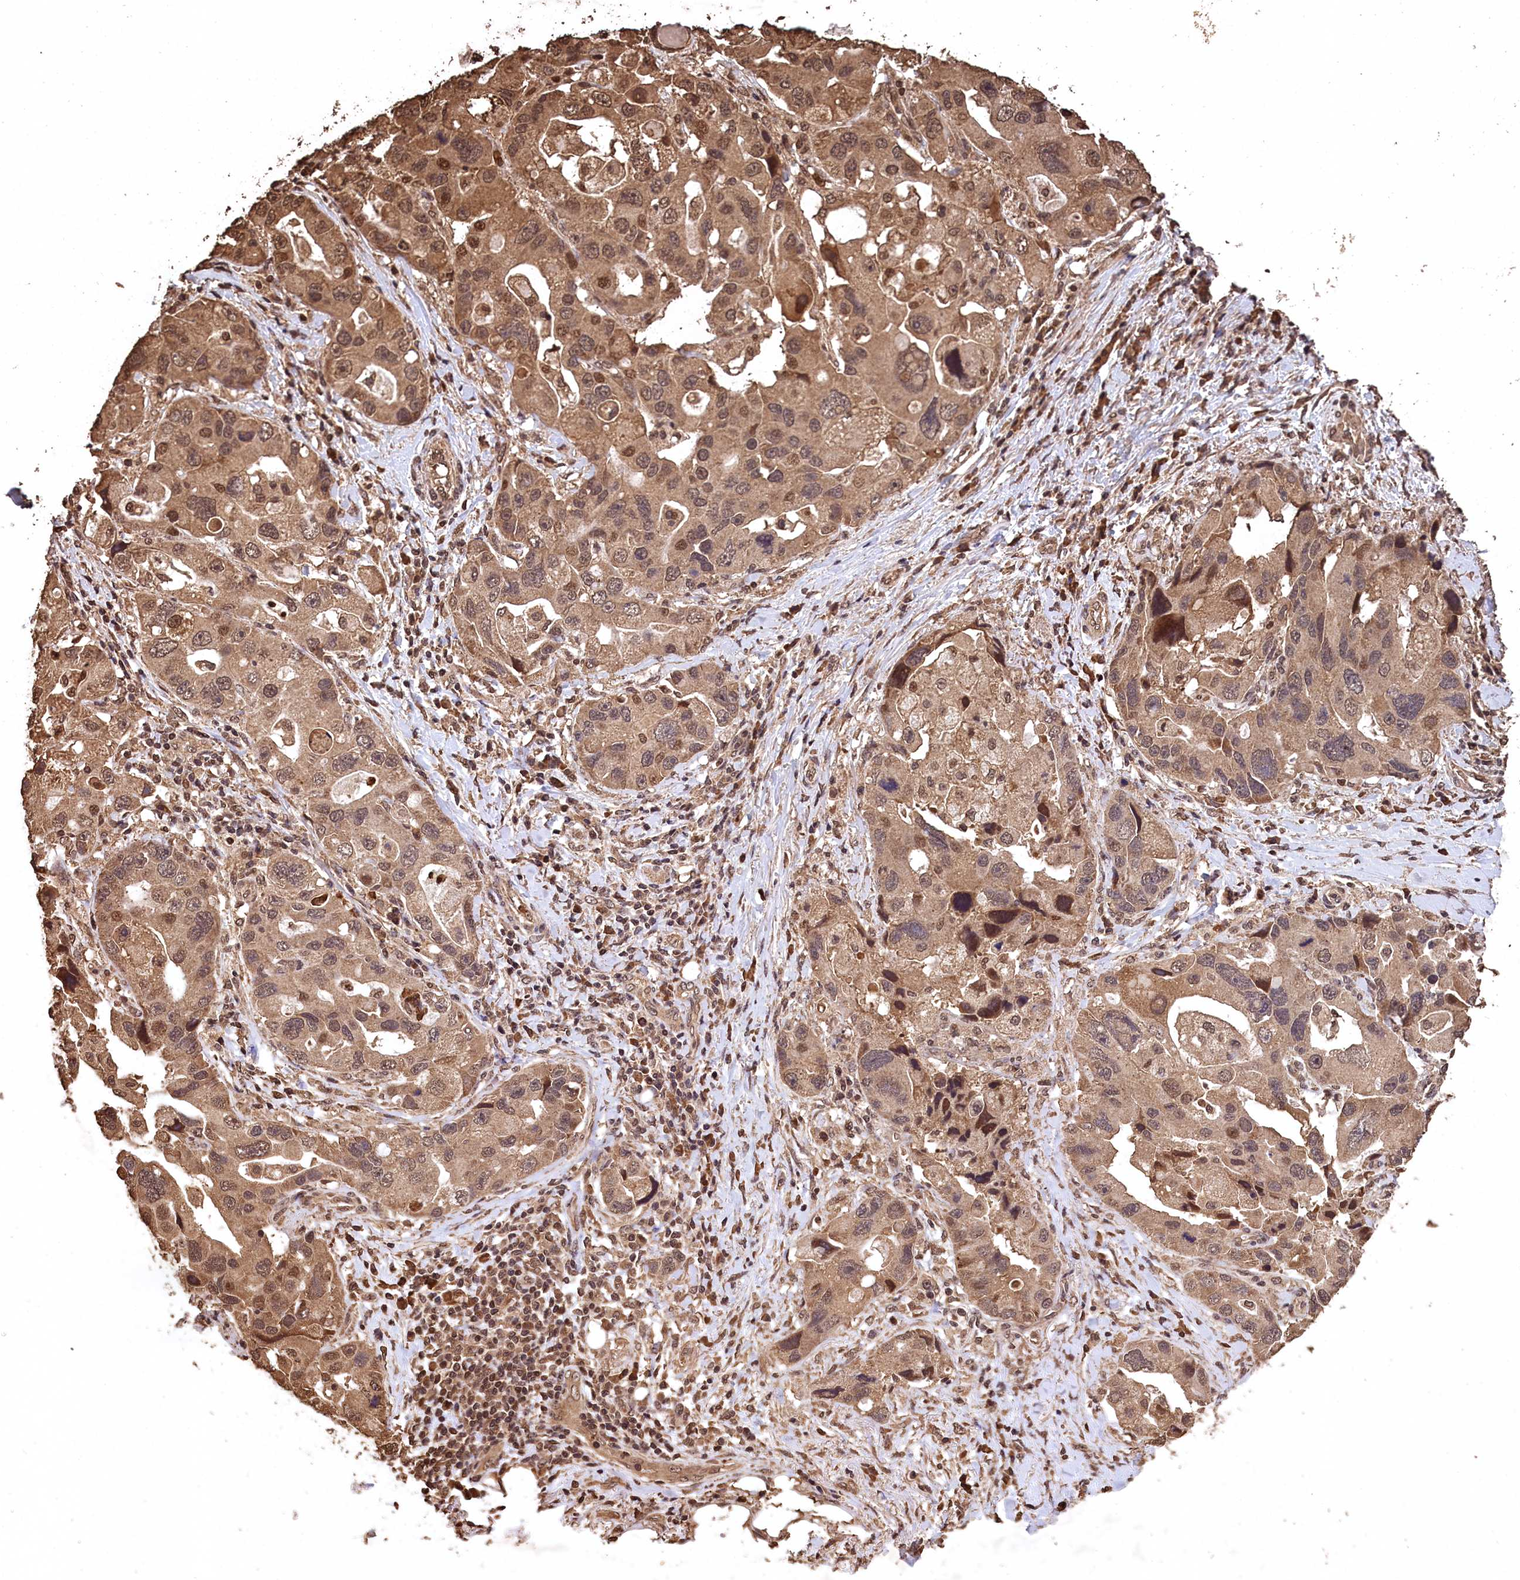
{"staining": {"intensity": "moderate", "quantity": ">75%", "location": "cytoplasmic/membranous,nuclear"}, "tissue": "lung cancer", "cell_type": "Tumor cells", "image_type": "cancer", "snomed": [{"axis": "morphology", "description": "Adenocarcinoma, NOS"}, {"axis": "topography", "description": "Lung"}], "caption": "This histopathology image demonstrates lung adenocarcinoma stained with immunohistochemistry (IHC) to label a protein in brown. The cytoplasmic/membranous and nuclear of tumor cells show moderate positivity for the protein. Nuclei are counter-stained blue.", "gene": "CEP57L1", "patient": {"sex": "female", "age": 54}}